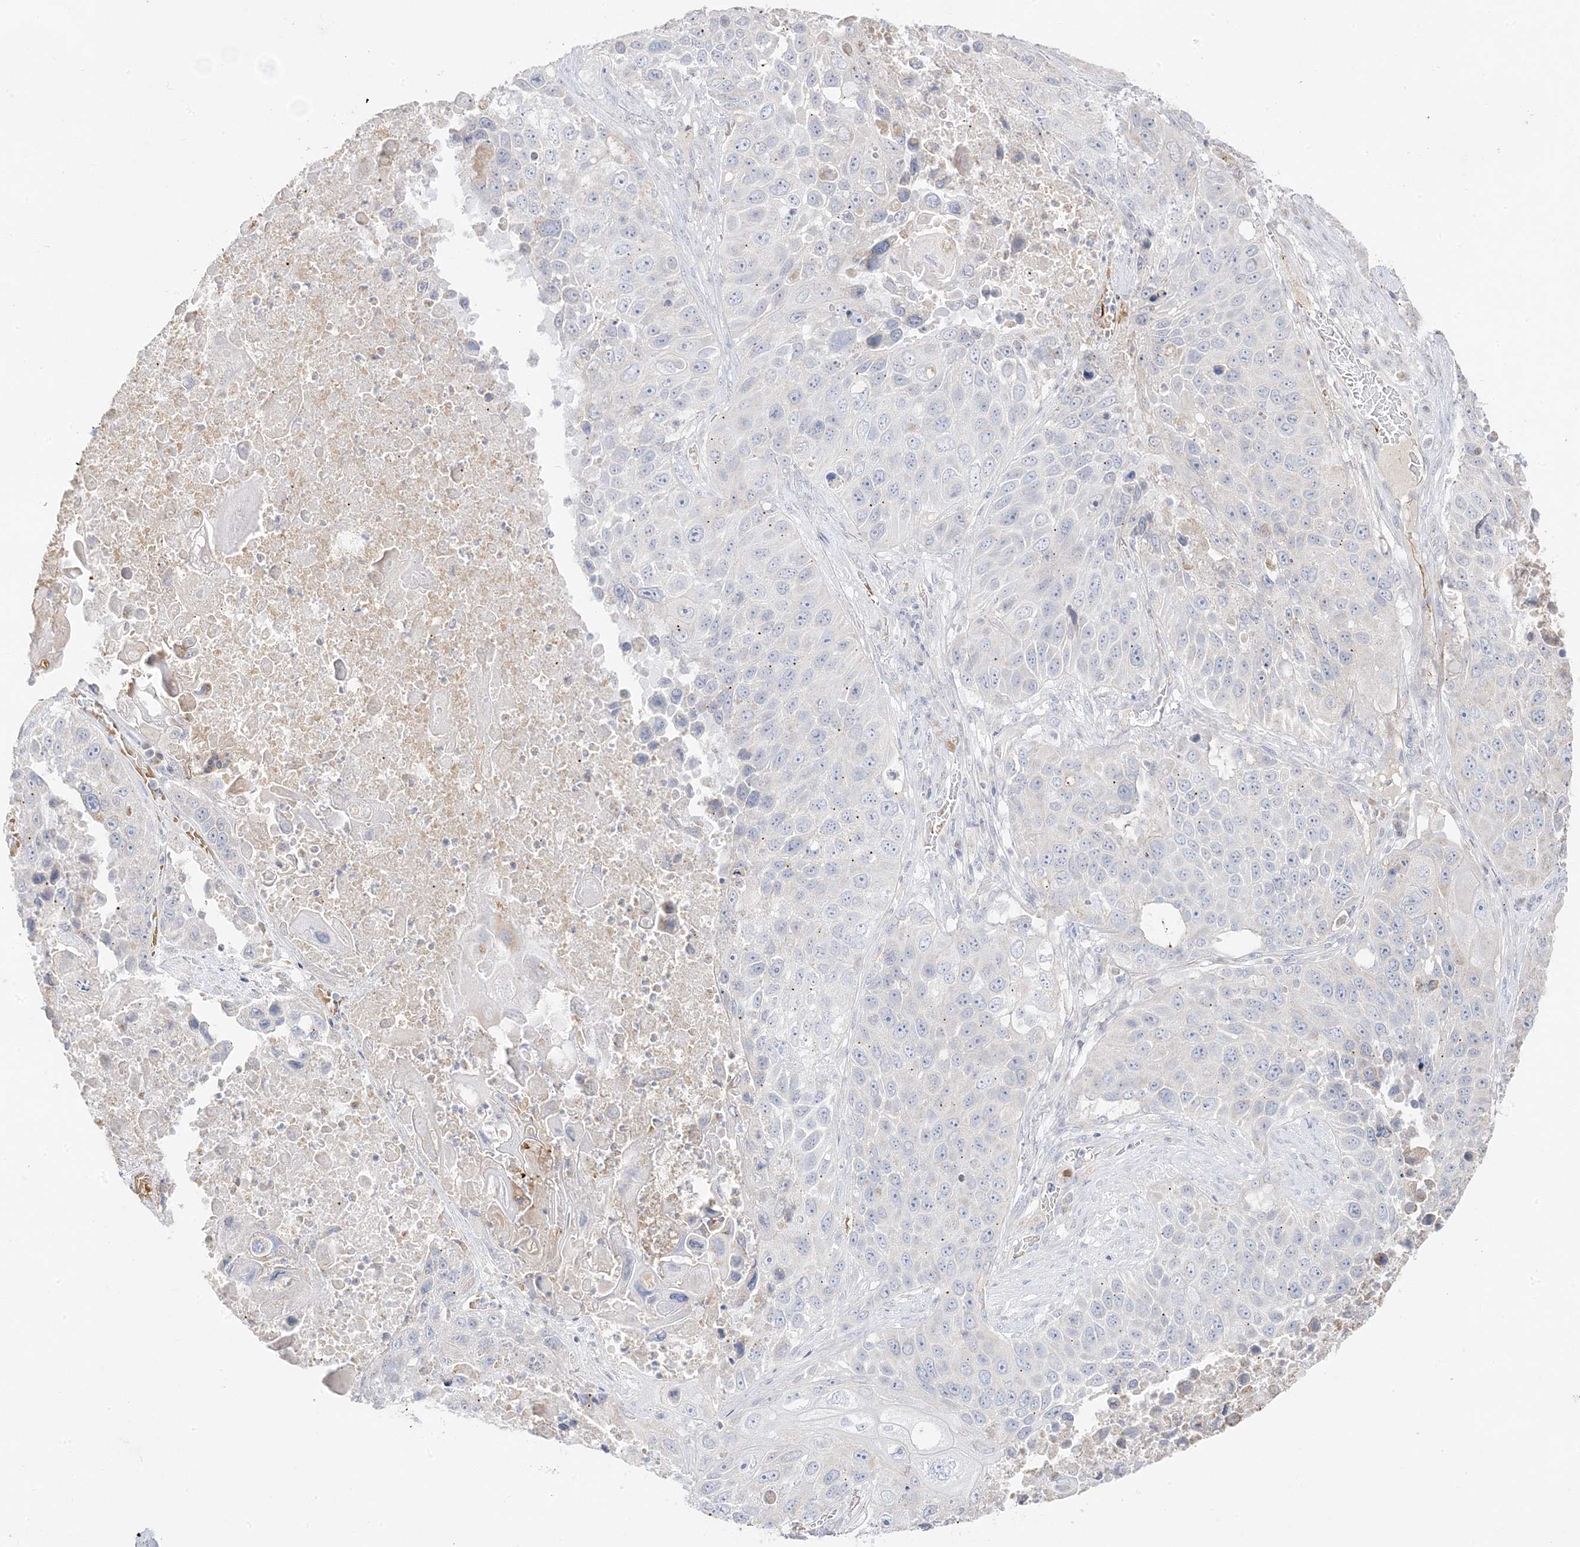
{"staining": {"intensity": "negative", "quantity": "none", "location": "none"}, "tissue": "lung cancer", "cell_type": "Tumor cells", "image_type": "cancer", "snomed": [{"axis": "morphology", "description": "Squamous cell carcinoma, NOS"}, {"axis": "topography", "description": "Lung"}], "caption": "This photomicrograph is of lung squamous cell carcinoma stained with immunohistochemistry (IHC) to label a protein in brown with the nuclei are counter-stained blue. There is no expression in tumor cells. The staining is performed using DAB brown chromogen with nuclei counter-stained in using hematoxylin.", "gene": "TRANK1", "patient": {"sex": "male", "age": 61}}